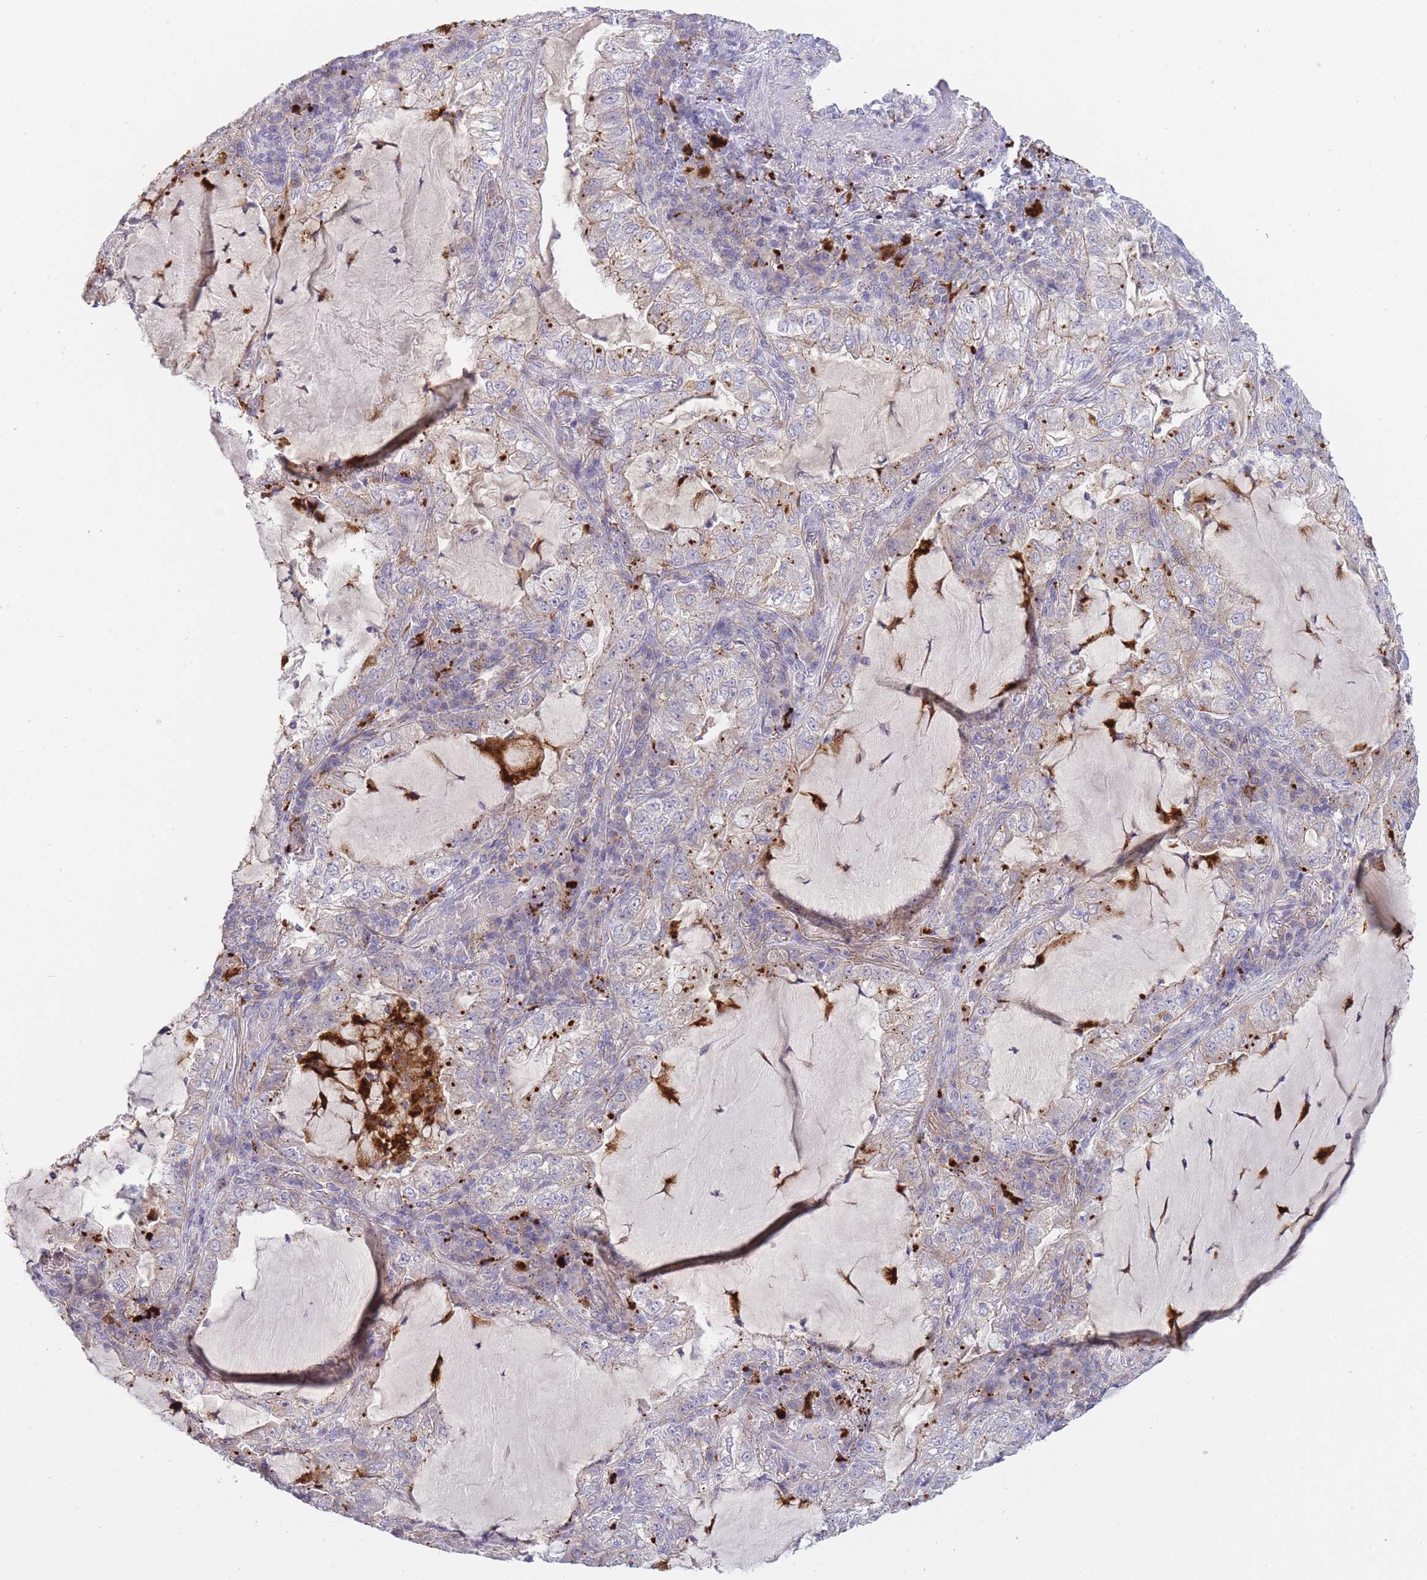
{"staining": {"intensity": "negative", "quantity": "none", "location": "none"}, "tissue": "lung cancer", "cell_type": "Tumor cells", "image_type": "cancer", "snomed": [{"axis": "morphology", "description": "Adenocarcinoma, NOS"}, {"axis": "topography", "description": "Lung"}], "caption": "DAB immunohistochemical staining of lung cancer shows no significant staining in tumor cells. Nuclei are stained in blue.", "gene": "TRIM61", "patient": {"sex": "female", "age": 73}}